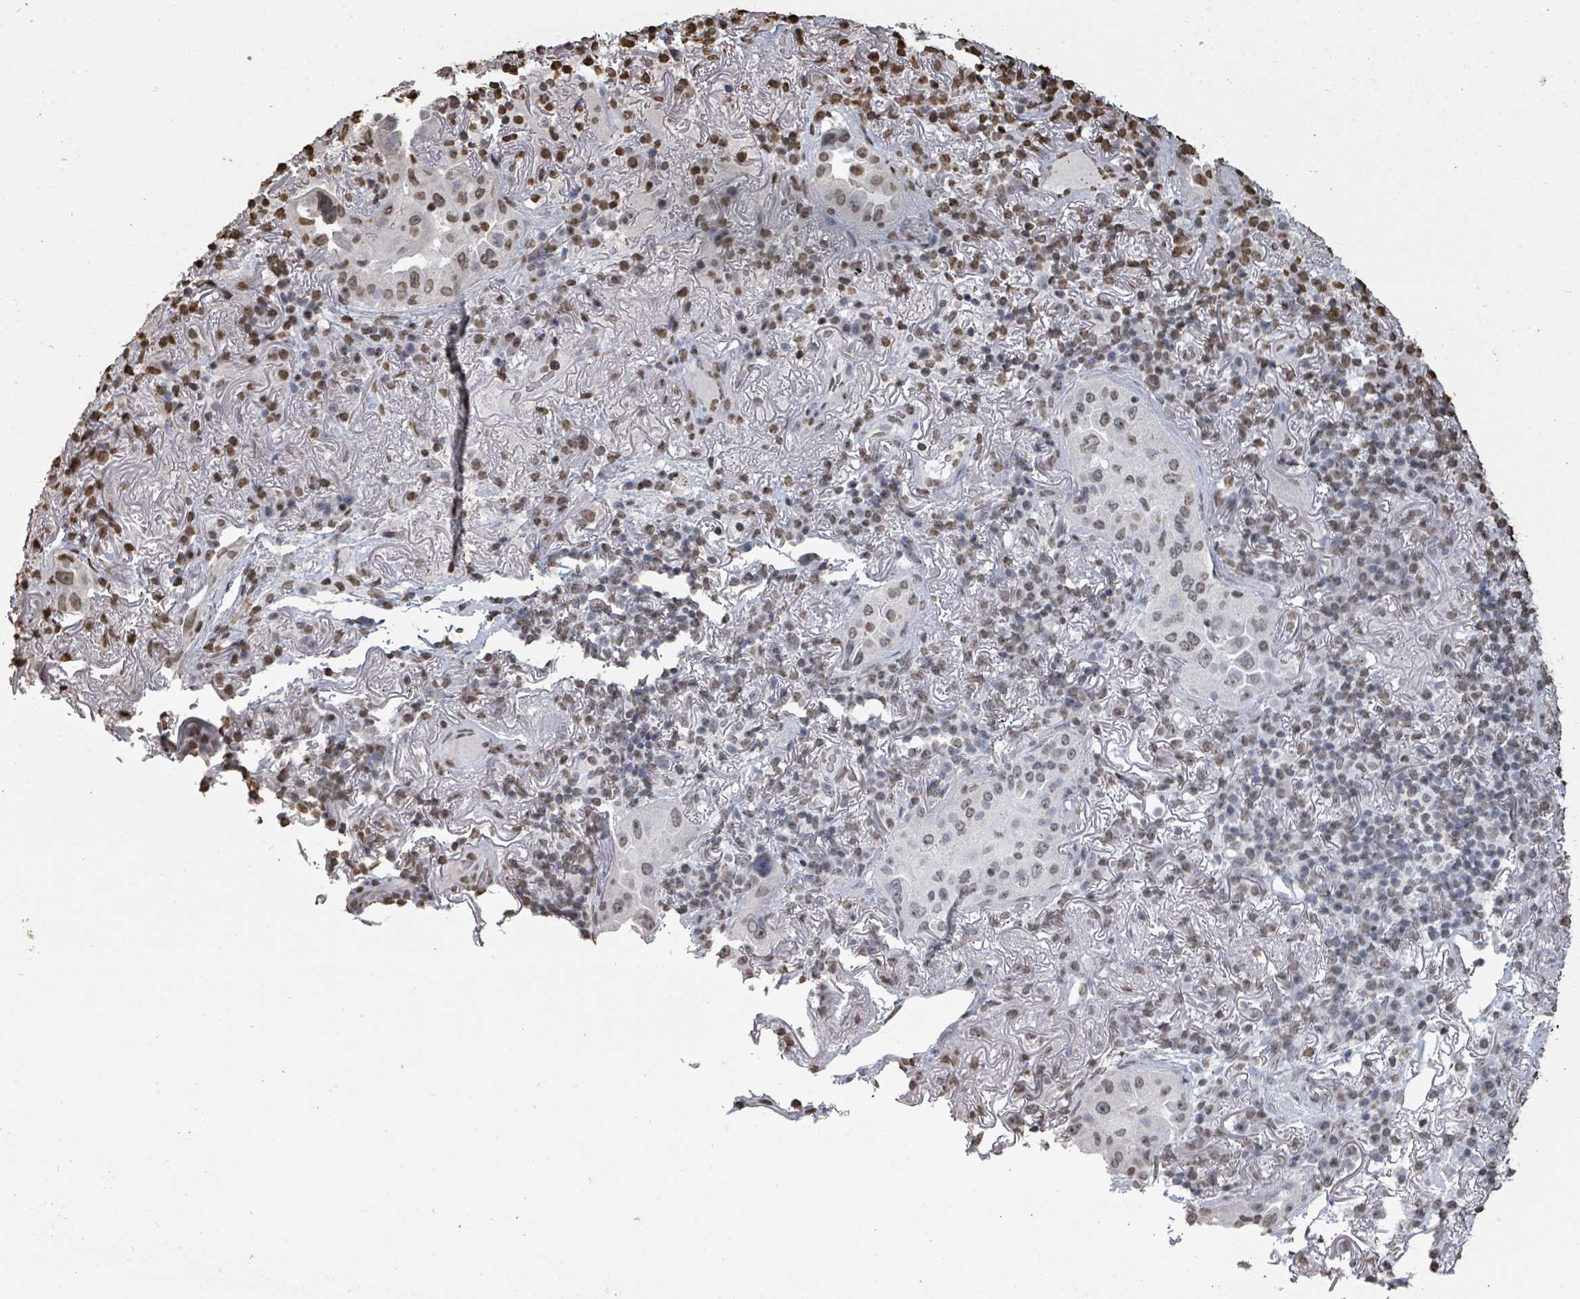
{"staining": {"intensity": "moderate", "quantity": "25%-75%", "location": "nuclear"}, "tissue": "lung cancer", "cell_type": "Tumor cells", "image_type": "cancer", "snomed": [{"axis": "morphology", "description": "Adenocarcinoma, NOS"}, {"axis": "topography", "description": "Lung"}], "caption": "Moderate nuclear positivity is appreciated in about 25%-75% of tumor cells in lung cancer (adenocarcinoma).", "gene": "MRPS12", "patient": {"sex": "female", "age": 69}}